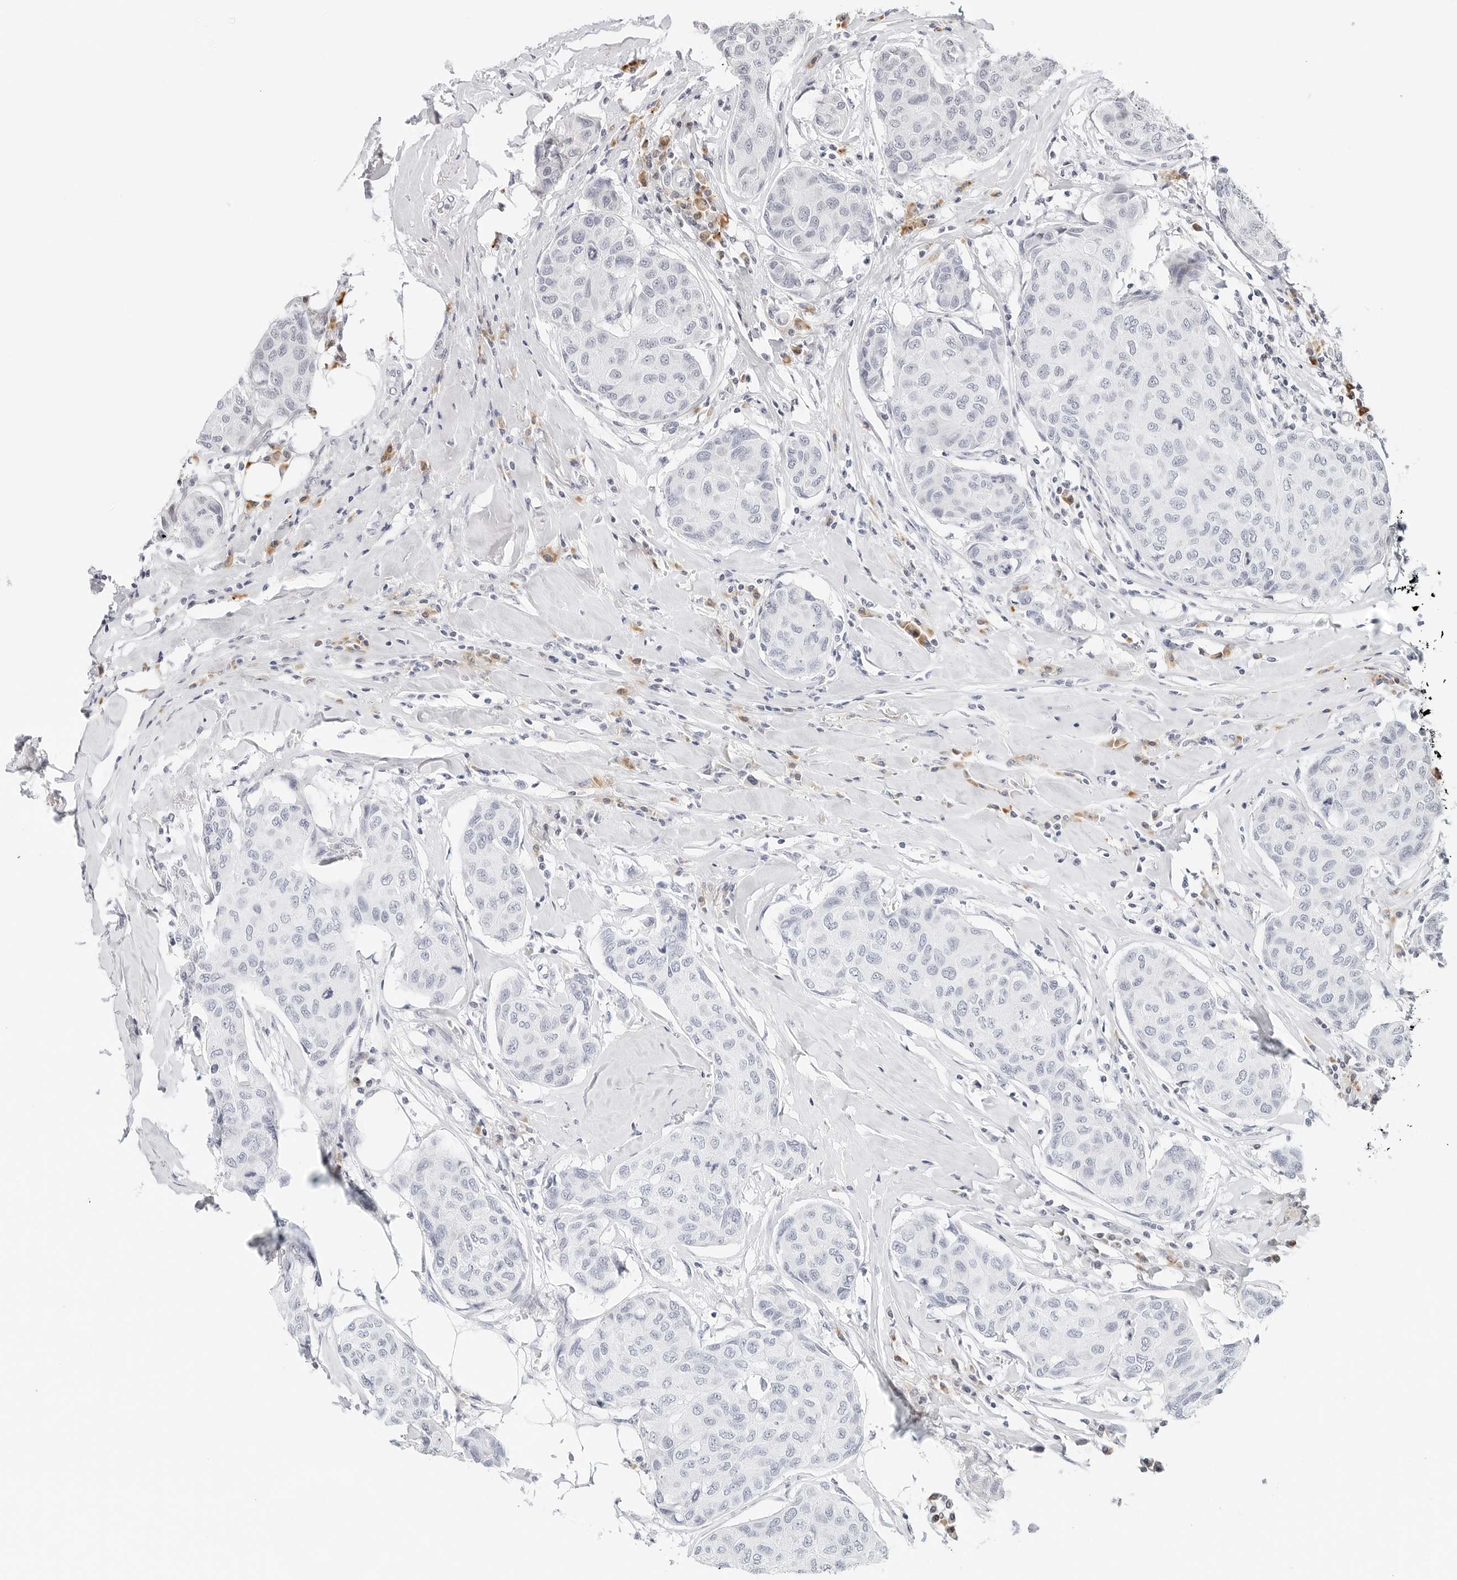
{"staining": {"intensity": "negative", "quantity": "none", "location": "none"}, "tissue": "breast cancer", "cell_type": "Tumor cells", "image_type": "cancer", "snomed": [{"axis": "morphology", "description": "Duct carcinoma"}, {"axis": "topography", "description": "Breast"}], "caption": "DAB (3,3'-diaminobenzidine) immunohistochemical staining of breast intraductal carcinoma exhibits no significant positivity in tumor cells. (DAB (3,3'-diaminobenzidine) IHC with hematoxylin counter stain).", "gene": "PARP10", "patient": {"sex": "female", "age": 80}}